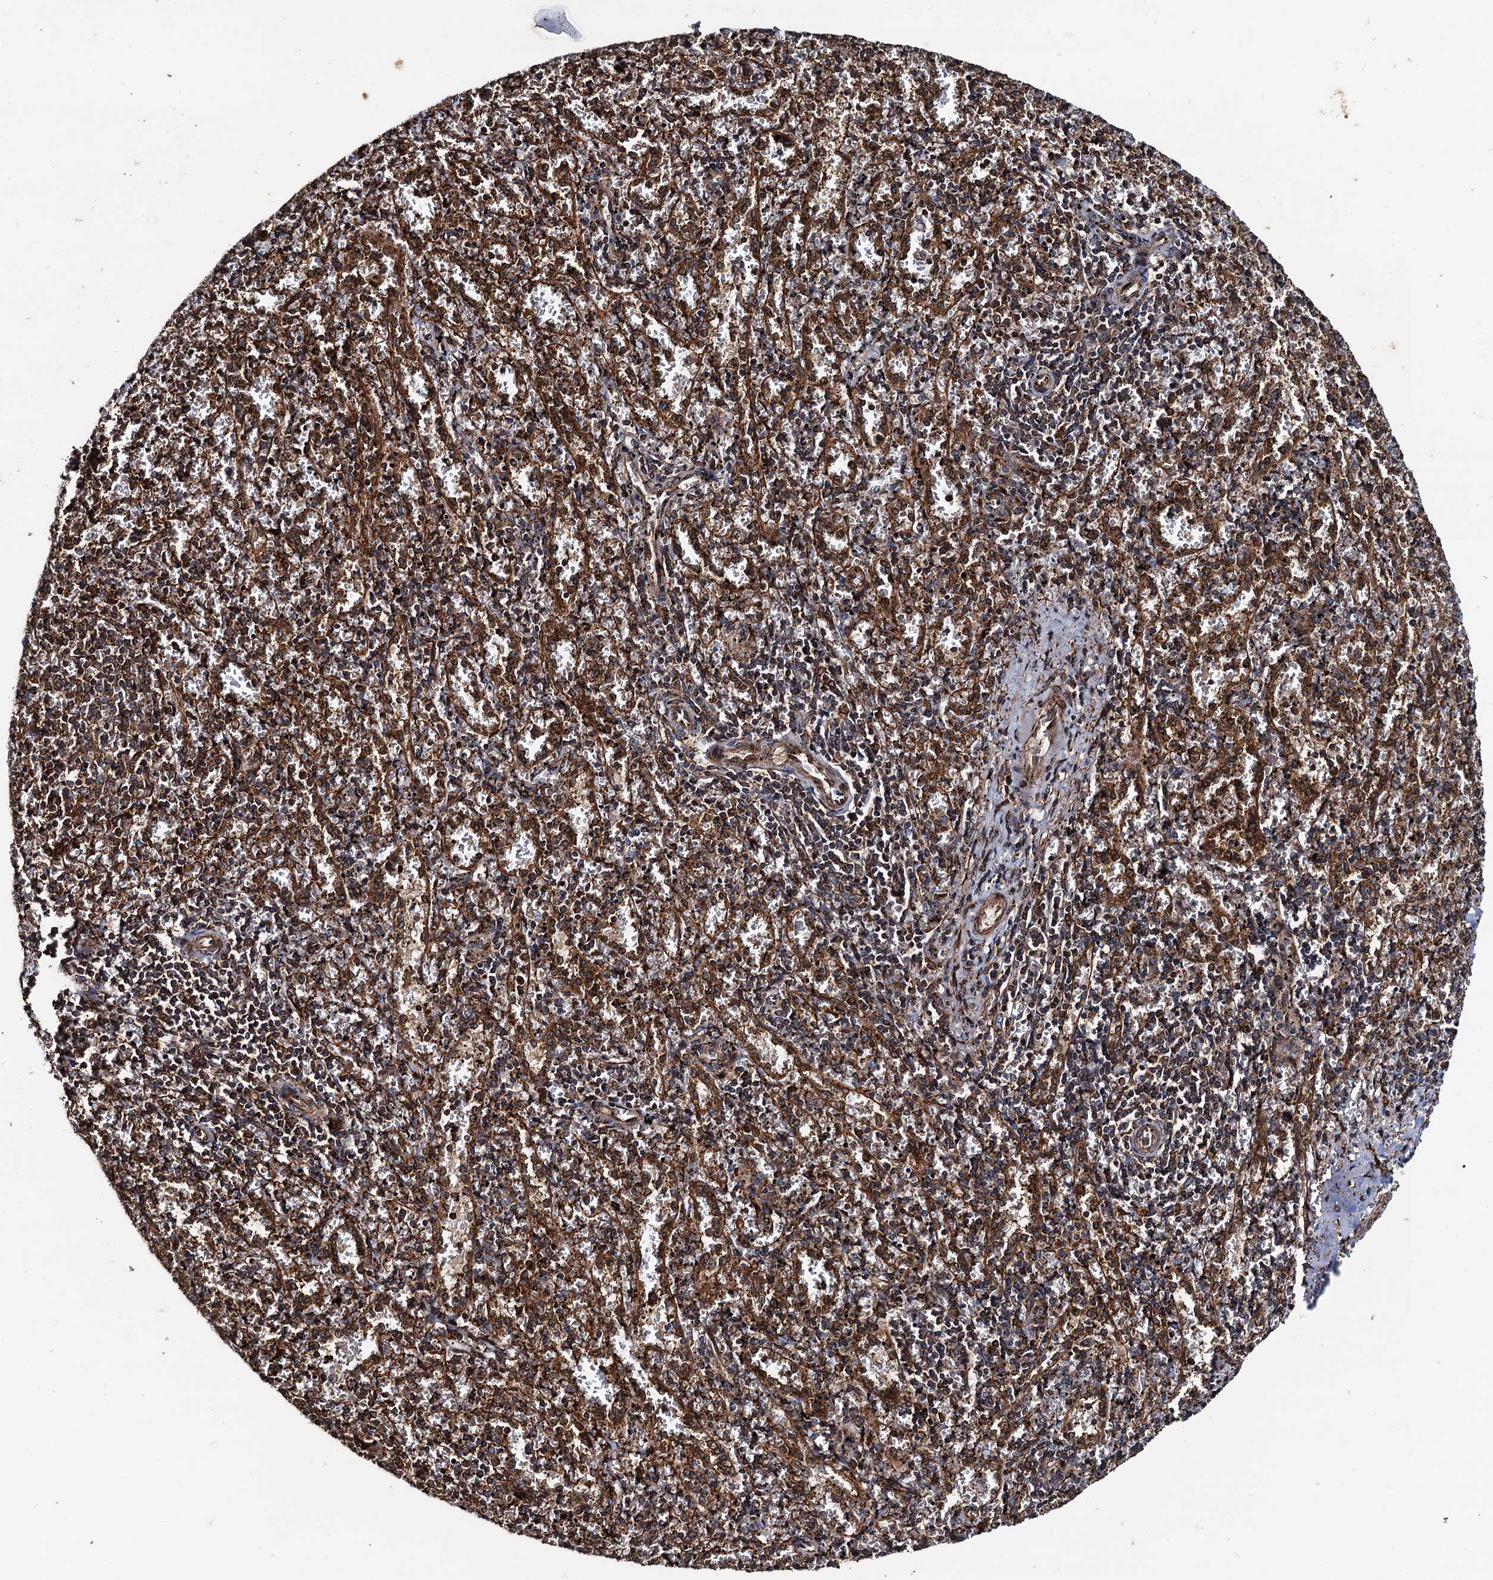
{"staining": {"intensity": "weak", "quantity": "<25%", "location": "cytoplasmic/membranous"}, "tissue": "spleen", "cell_type": "Cells in red pulp", "image_type": "normal", "snomed": [{"axis": "morphology", "description": "Normal tissue, NOS"}, {"axis": "topography", "description": "Spleen"}], "caption": "Human spleen stained for a protein using immunohistochemistry (IHC) demonstrates no expression in cells in red pulp.", "gene": "BORA", "patient": {"sex": "male", "age": 11}}